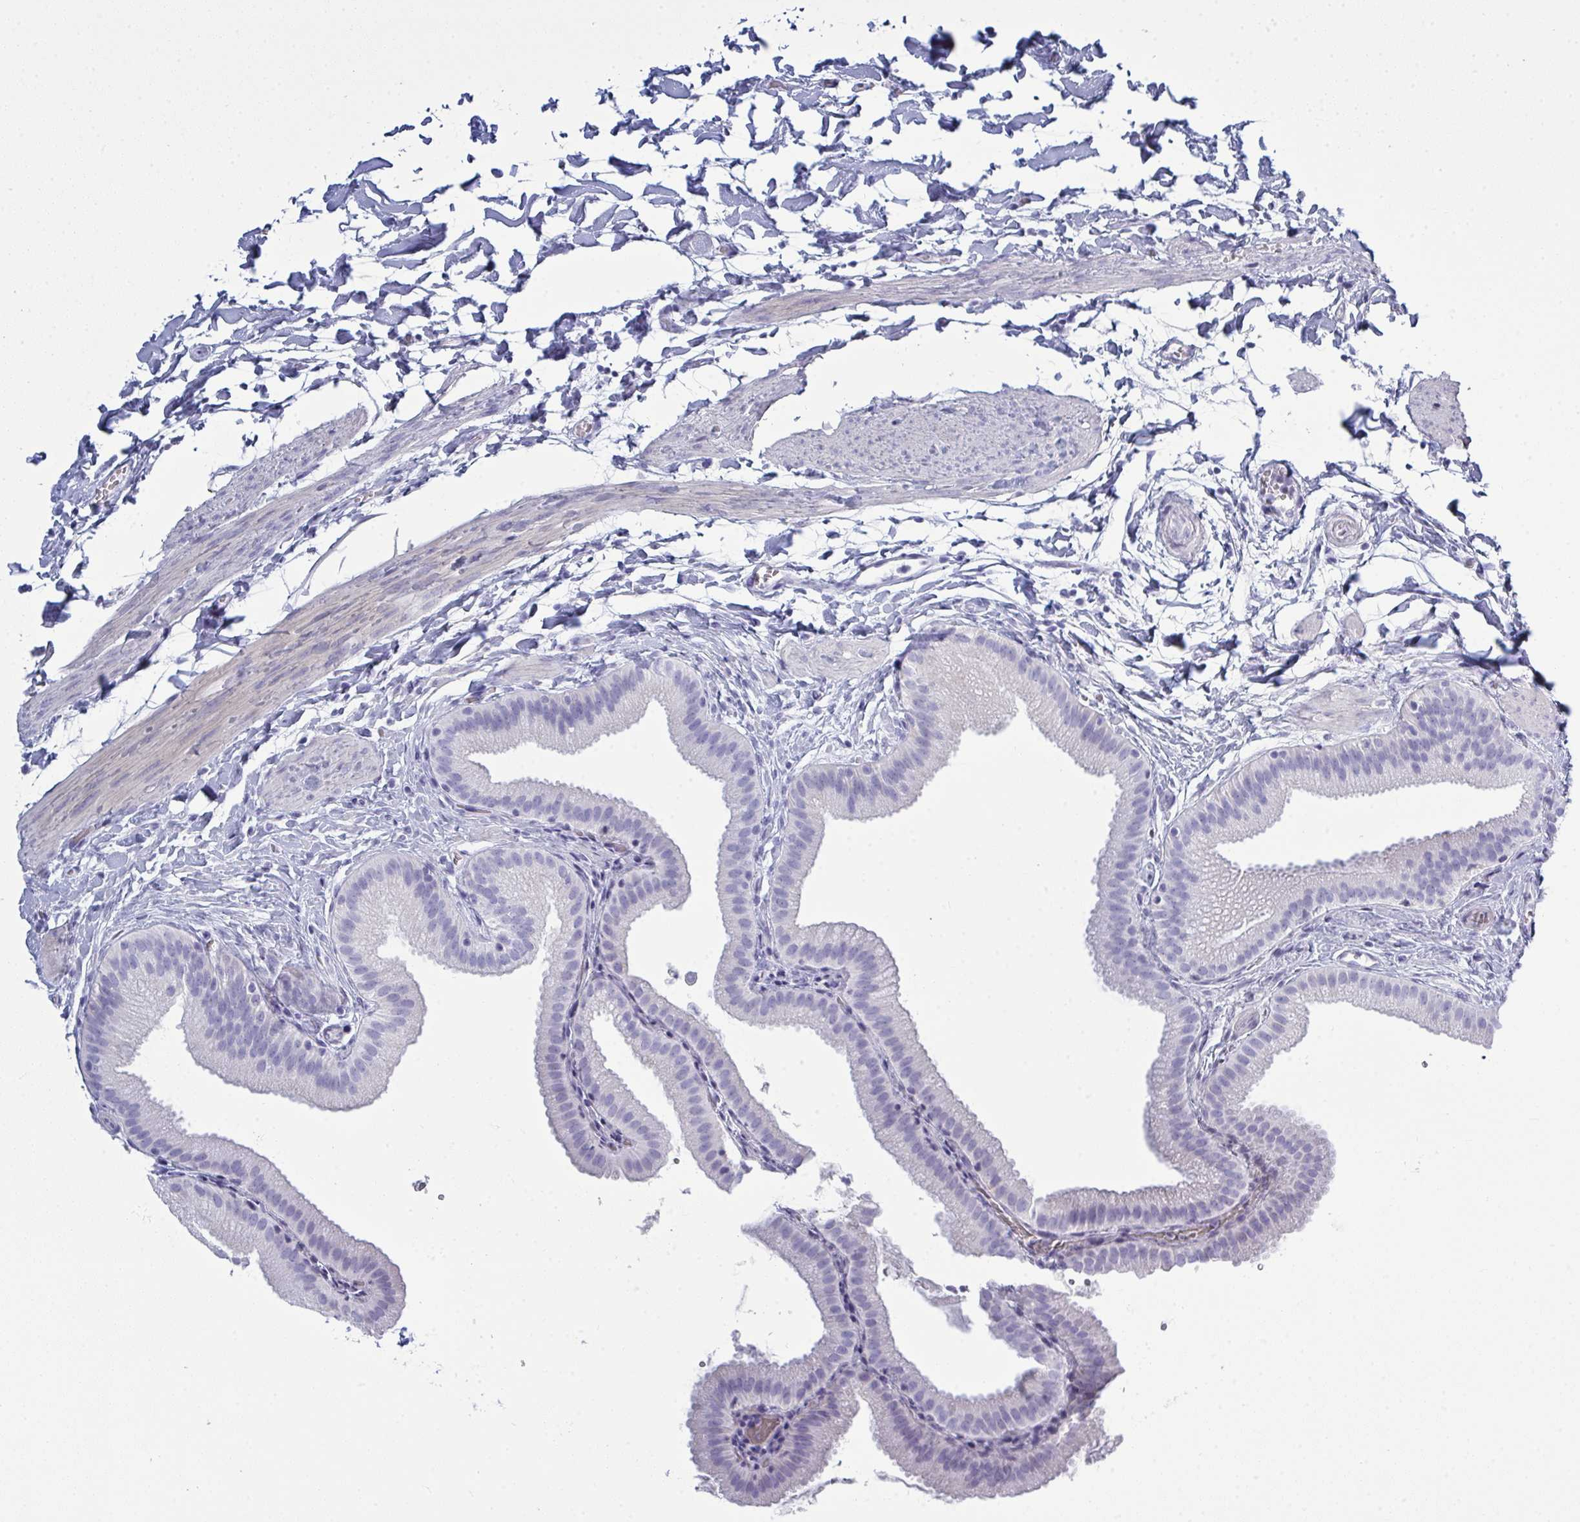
{"staining": {"intensity": "negative", "quantity": "none", "location": "none"}, "tissue": "gallbladder", "cell_type": "Glandular cells", "image_type": "normal", "snomed": [{"axis": "morphology", "description": "Normal tissue, NOS"}, {"axis": "topography", "description": "Gallbladder"}], "caption": "Immunohistochemical staining of unremarkable gallbladder shows no significant staining in glandular cells. Brightfield microscopy of immunohistochemistry stained with DAB (3,3'-diaminobenzidine) (brown) and hematoxylin (blue), captured at high magnification.", "gene": "SERPINB10", "patient": {"sex": "female", "age": 63}}